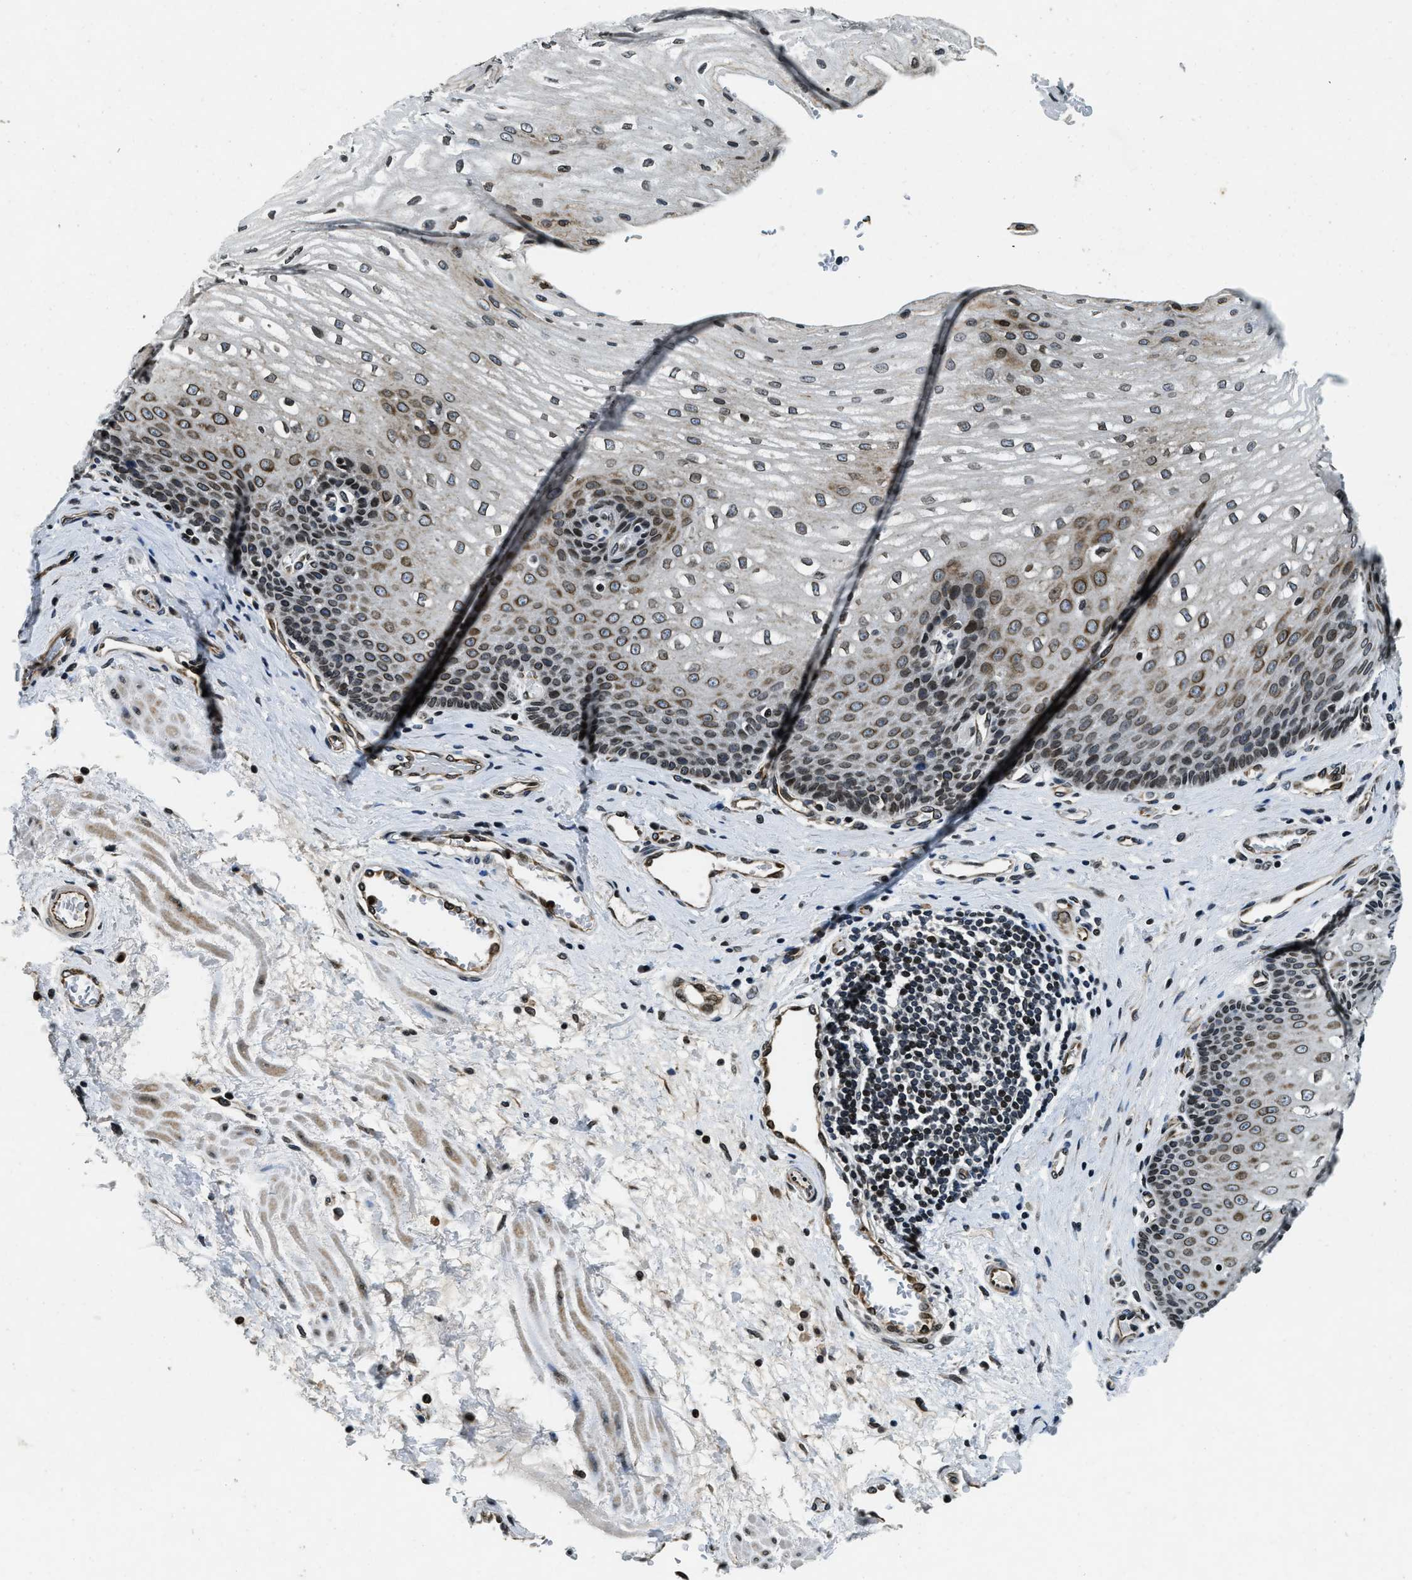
{"staining": {"intensity": "moderate", "quantity": ">75%", "location": "cytoplasmic/membranous,nuclear"}, "tissue": "esophagus", "cell_type": "Squamous epithelial cells", "image_type": "normal", "snomed": [{"axis": "morphology", "description": "Normal tissue, NOS"}, {"axis": "topography", "description": "Esophagus"}], "caption": "Brown immunohistochemical staining in normal esophagus reveals moderate cytoplasmic/membranous,nuclear staining in approximately >75% of squamous epithelial cells. The staining was performed using DAB to visualize the protein expression in brown, while the nuclei were stained in blue with hematoxylin (Magnification: 20x).", "gene": "ZC3HC1", "patient": {"sex": "male", "age": 48}}